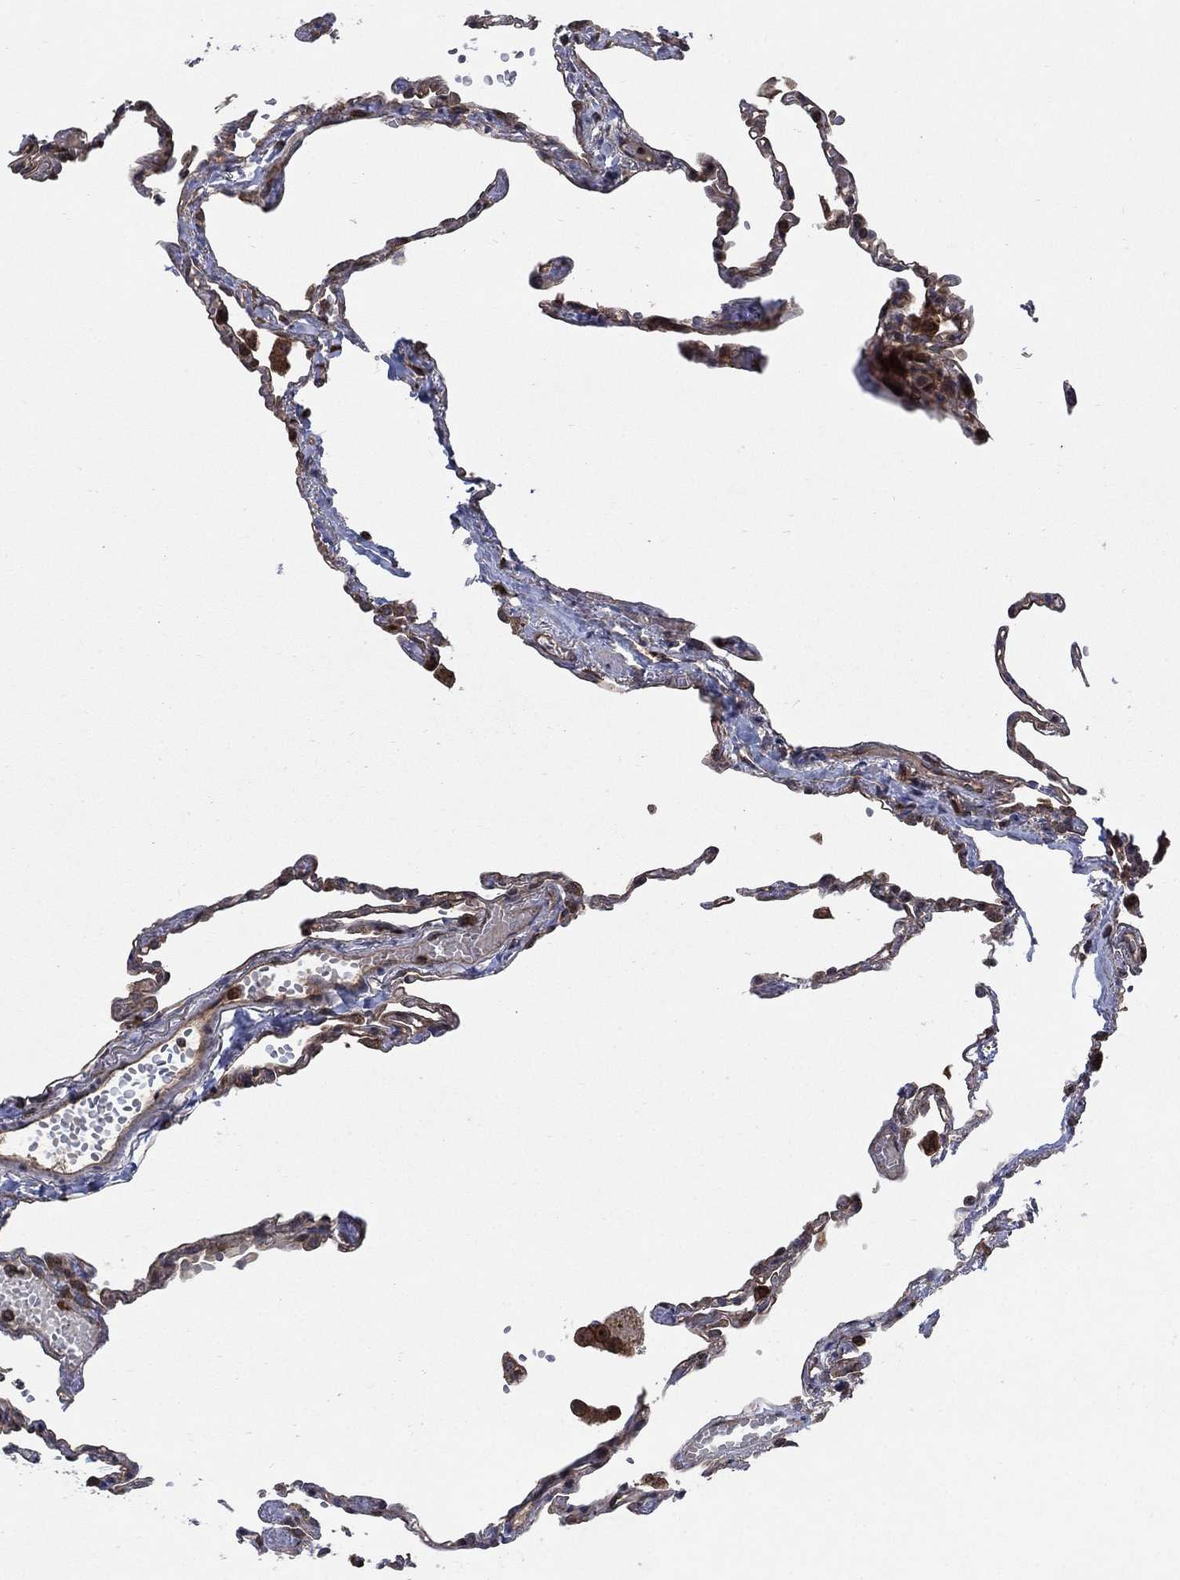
{"staining": {"intensity": "moderate", "quantity": "25%-75%", "location": "cytoplasmic/membranous"}, "tissue": "lung", "cell_type": "Alveolar cells", "image_type": "normal", "snomed": [{"axis": "morphology", "description": "Normal tissue, NOS"}, {"axis": "topography", "description": "Lung"}], "caption": "Brown immunohistochemical staining in unremarkable lung exhibits moderate cytoplasmic/membranous staining in about 25%-75% of alveolar cells.", "gene": "IFI35", "patient": {"sex": "male", "age": 78}}